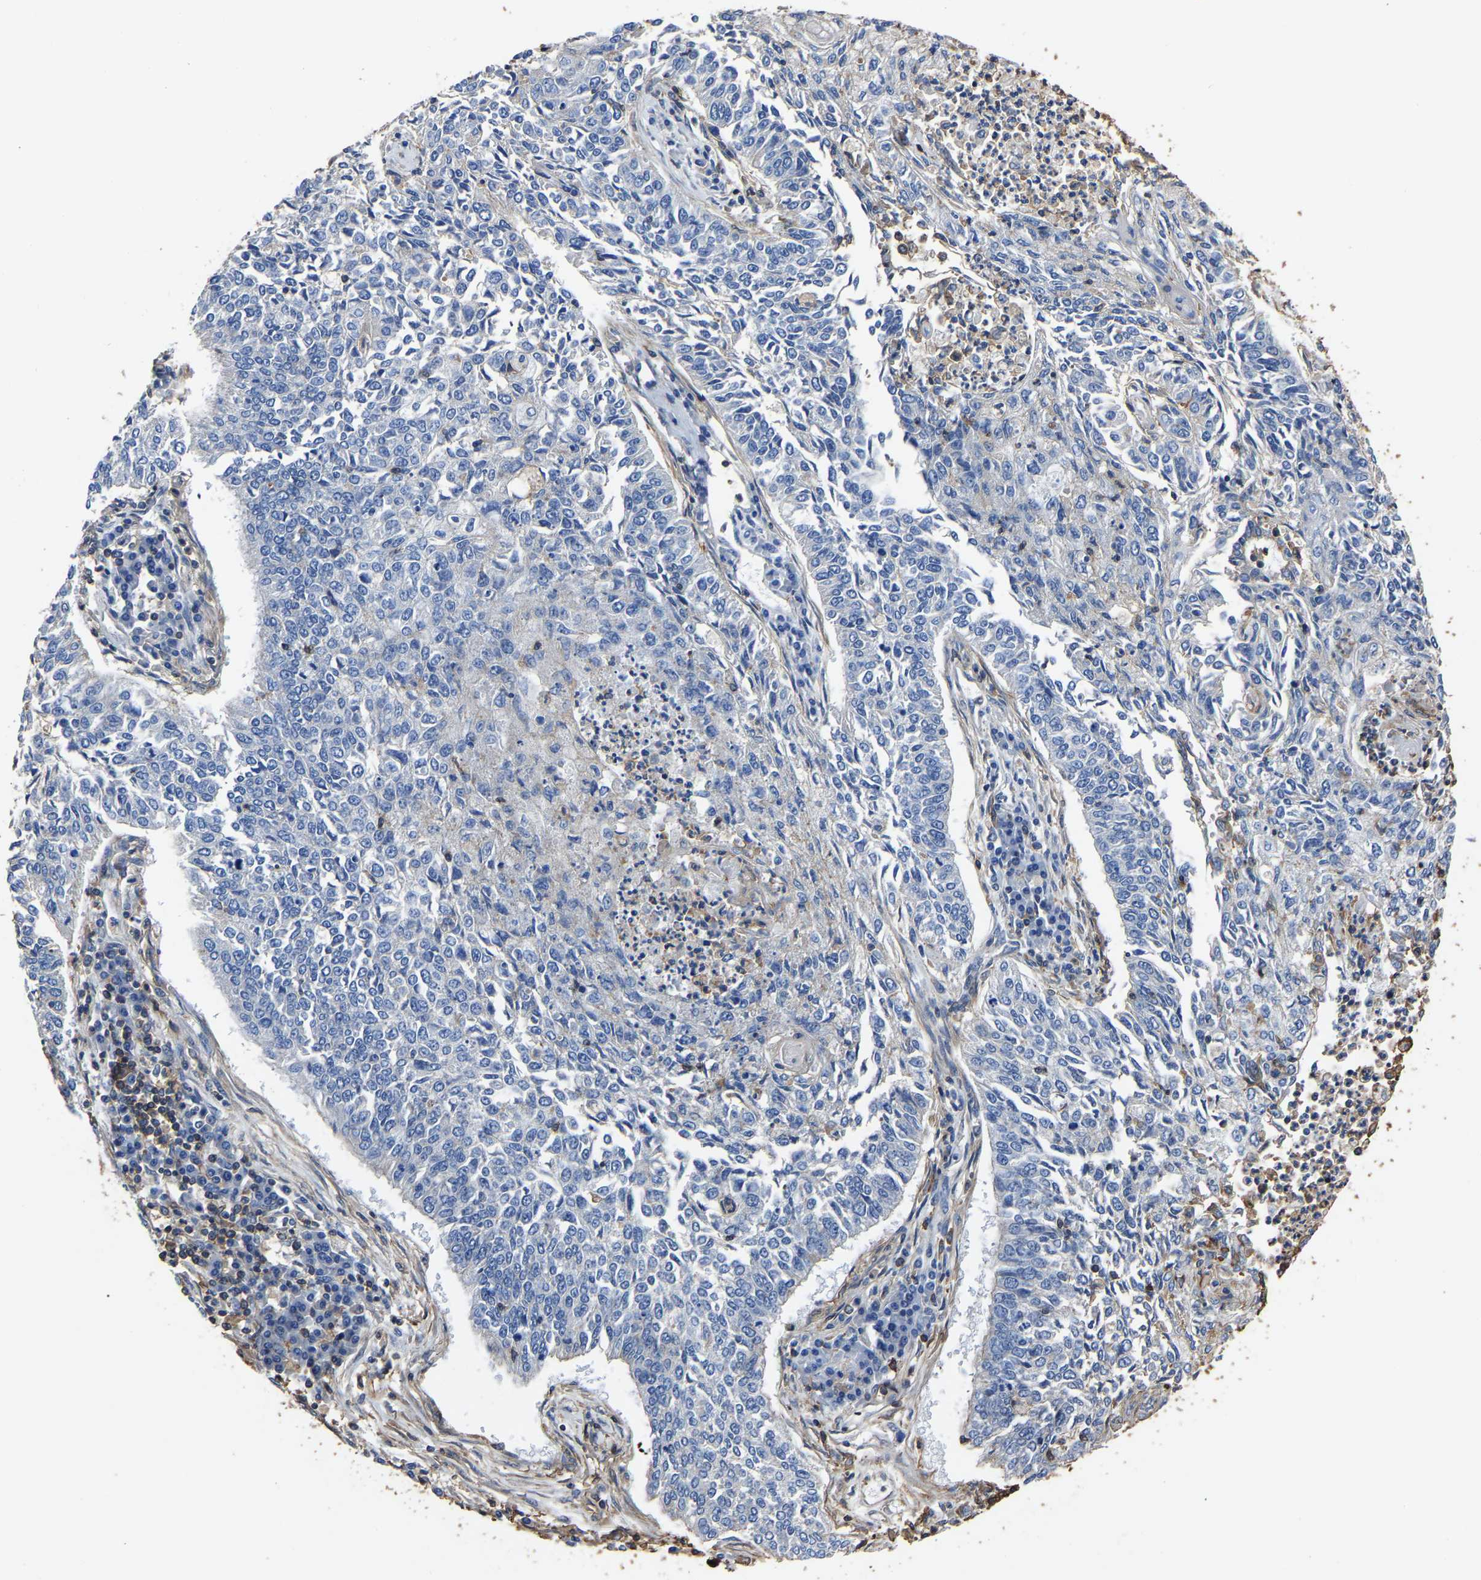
{"staining": {"intensity": "negative", "quantity": "none", "location": "none"}, "tissue": "lung cancer", "cell_type": "Tumor cells", "image_type": "cancer", "snomed": [{"axis": "morphology", "description": "Normal tissue, NOS"}, {"axis": "morphology", "description": "Squamous cell carcinoma, NOS"}, {"axis": "topography", "description": "Cartilage tissue"}, {"axis": "topography", "description": "Bronchus"}, {"axis": "topography", "description": "Lung"}], "caption": "The IHC histopathology image has no significant staining in tumor cells of lung cancer tissue. (DAB immunohistochemistry, high magnification).", "gene": "ARMT1", "patient": {"sex": "female", "age": 49}}